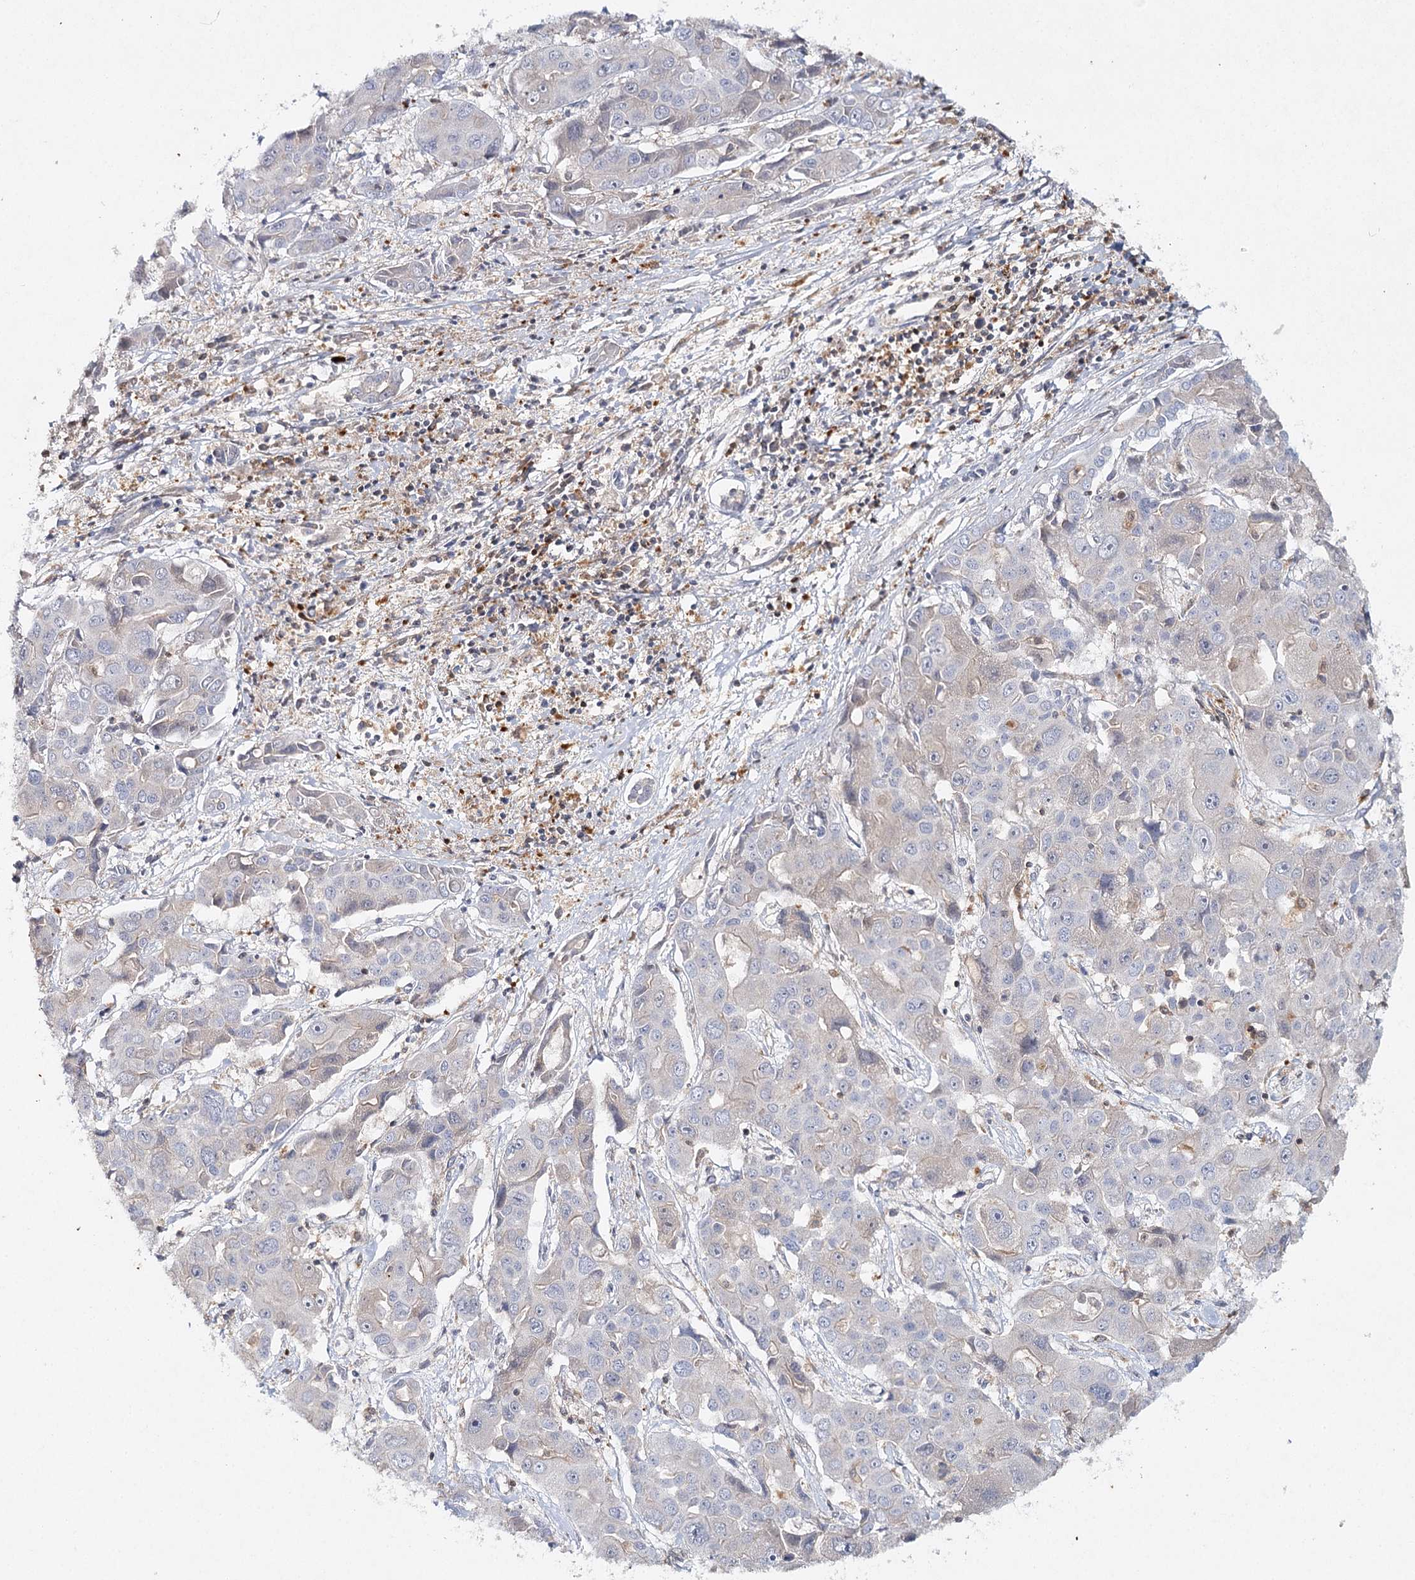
{"staining": {"intensity": "negative", "quantity": "none", "location": "none"}, "tissue": "liver cancer", "cell_type": "Tumor cells", "image_type": "cancer", "snomed": [{"axis": "morphology", "description": "Cholangiocarcinoma"}, {"axis": "topography", "description": "Liver"}], "caption": "Protein analysis of liver cholangiocarcinoma reveals no significant expression in tumor cells.", "gene": "SLC41A2", "patient": {"sex": "male", "age": 67}}